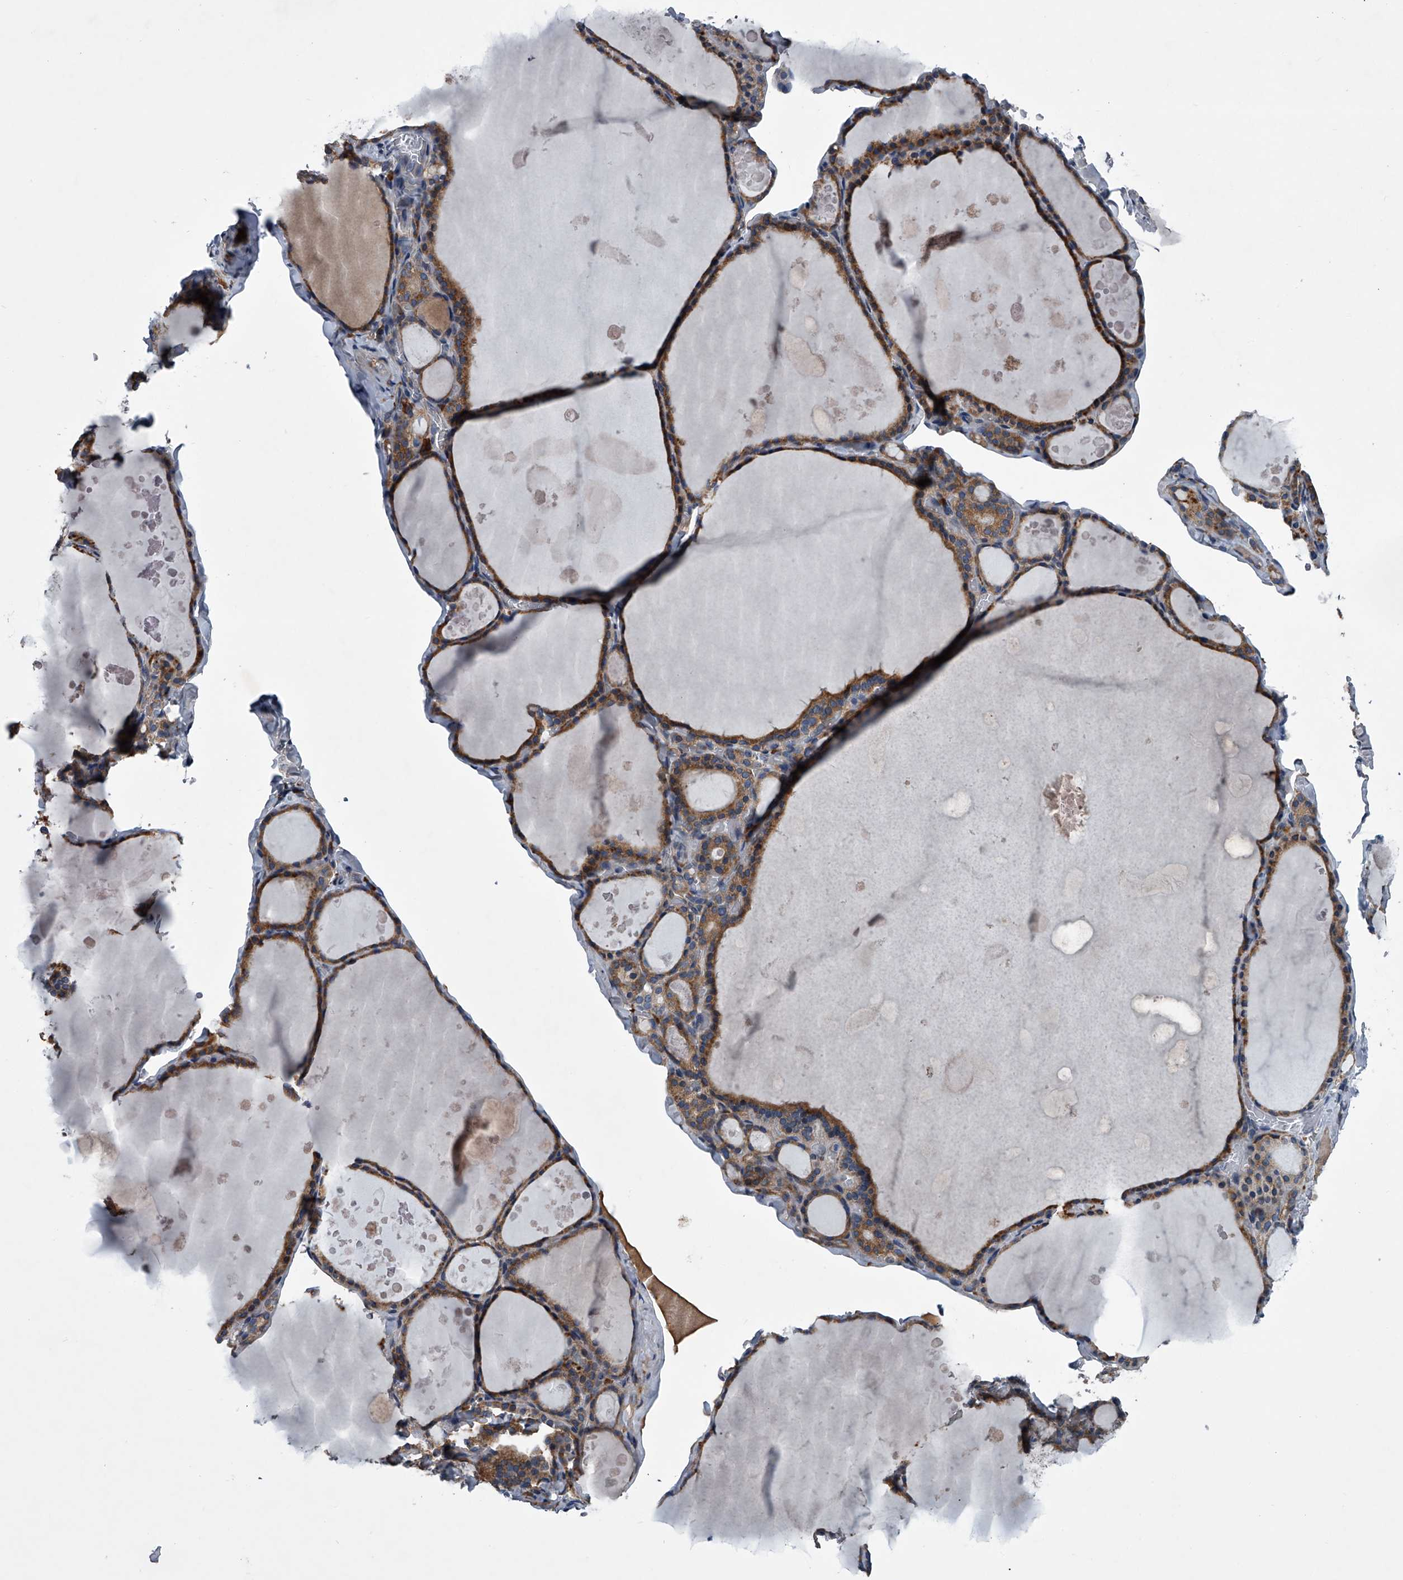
{"staining": {"intensity": "moderate", "quantity": ">75%", "location": "cytoplasmic/membranous"}, "tissue": "thyroid gland", "cell_type": "Glandular cells", "image_type": "normal", "snomed": [{"axis": "morphology", "description": "Normal tissue, NOS"}, {"axis": "topography", "description": "Thyroid gland"}], "caption": "IHC of unremarkable thyroid gland demonstrates medium levels of moderate cytoplasmic/membranous expression in about >75% of glandular cells.", "gene": "ABCG1", "patient": {"sex": "male", "age": 56}}